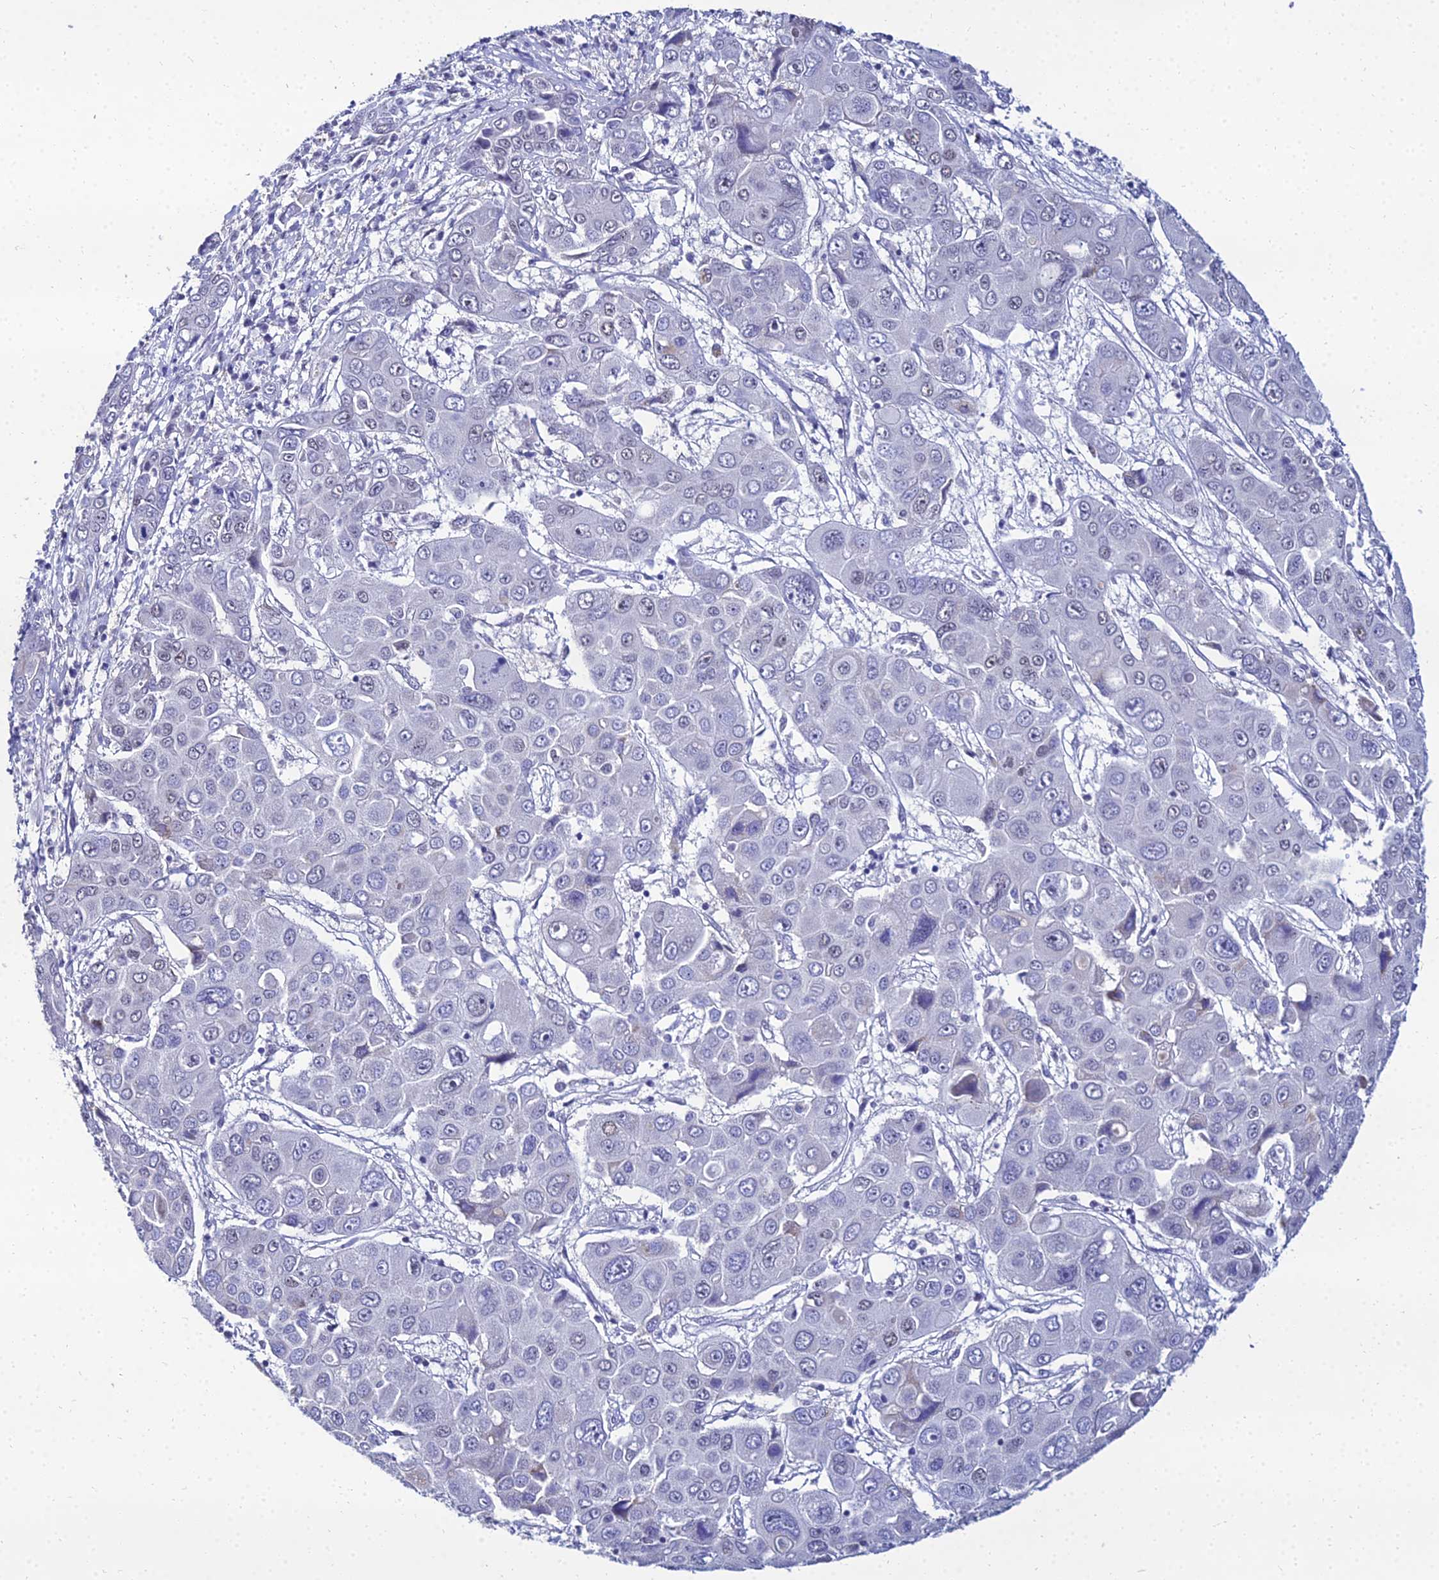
{"staining": {"intensity": "negative", "quantity": "none", "location": "none"}, "tissue": "liver cancer", "cell_type": "Tumor cells", "image_type": "cancer", "snomed": [{"axis": "morphology", "description": "Cholangiocarcinoma"}, {"axis": "topography", "description": "Liver"}], "caption": "Protein analysis of liver cancer (cholangiocarcinoma) exhibits no significant staining in tumor cells. (Brightfield microscopy of DAB (3,3'-diaminobenzidine) immunohistochemistry (IHC) at high magnification).", "gene": "PPP4R2", "patient": {"sex": "male", "age": 67}}